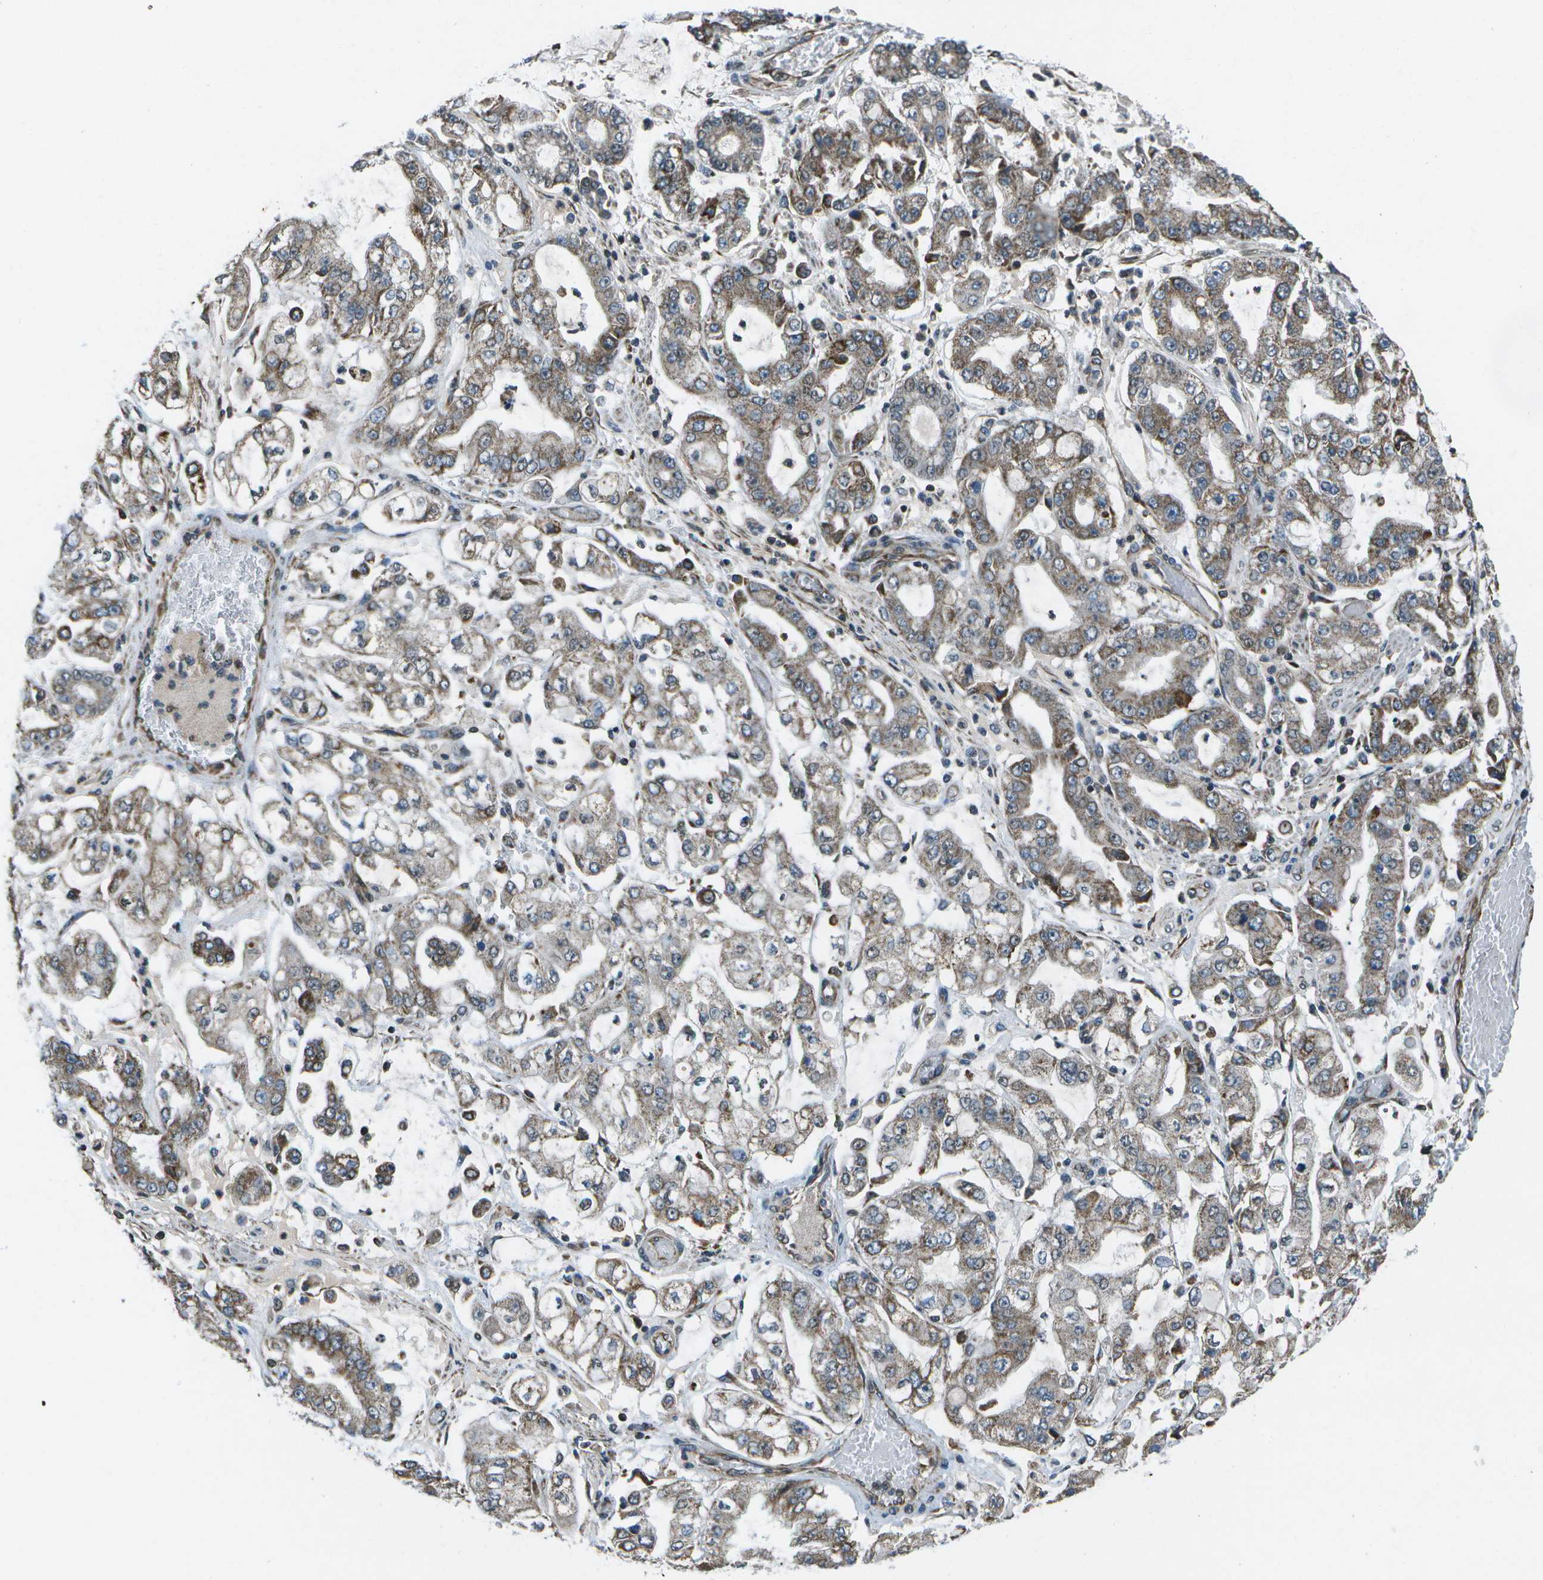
{"staining": {"intensity": "moderate", "quantity": ">75%", "location": "cytoplasmic/membranous"}, "tissue": "stomach cancer", "cell_type": "Tumor cells", "image_type": "cancer", "snomed": [{"axis": "morphology", "description": "Adenocarcinoma, NOS"}, {"axis": "topography", "description": "Stomach"}], "caption": "Adenocarcinoma (stomach) stained for a protein (brown) shows moderate cytoplasmic/membranous positive staining in approximately >75% of tumor cells.", "gene": "EIF2AK1", "patient": {"sex": "male", "age": 76}}